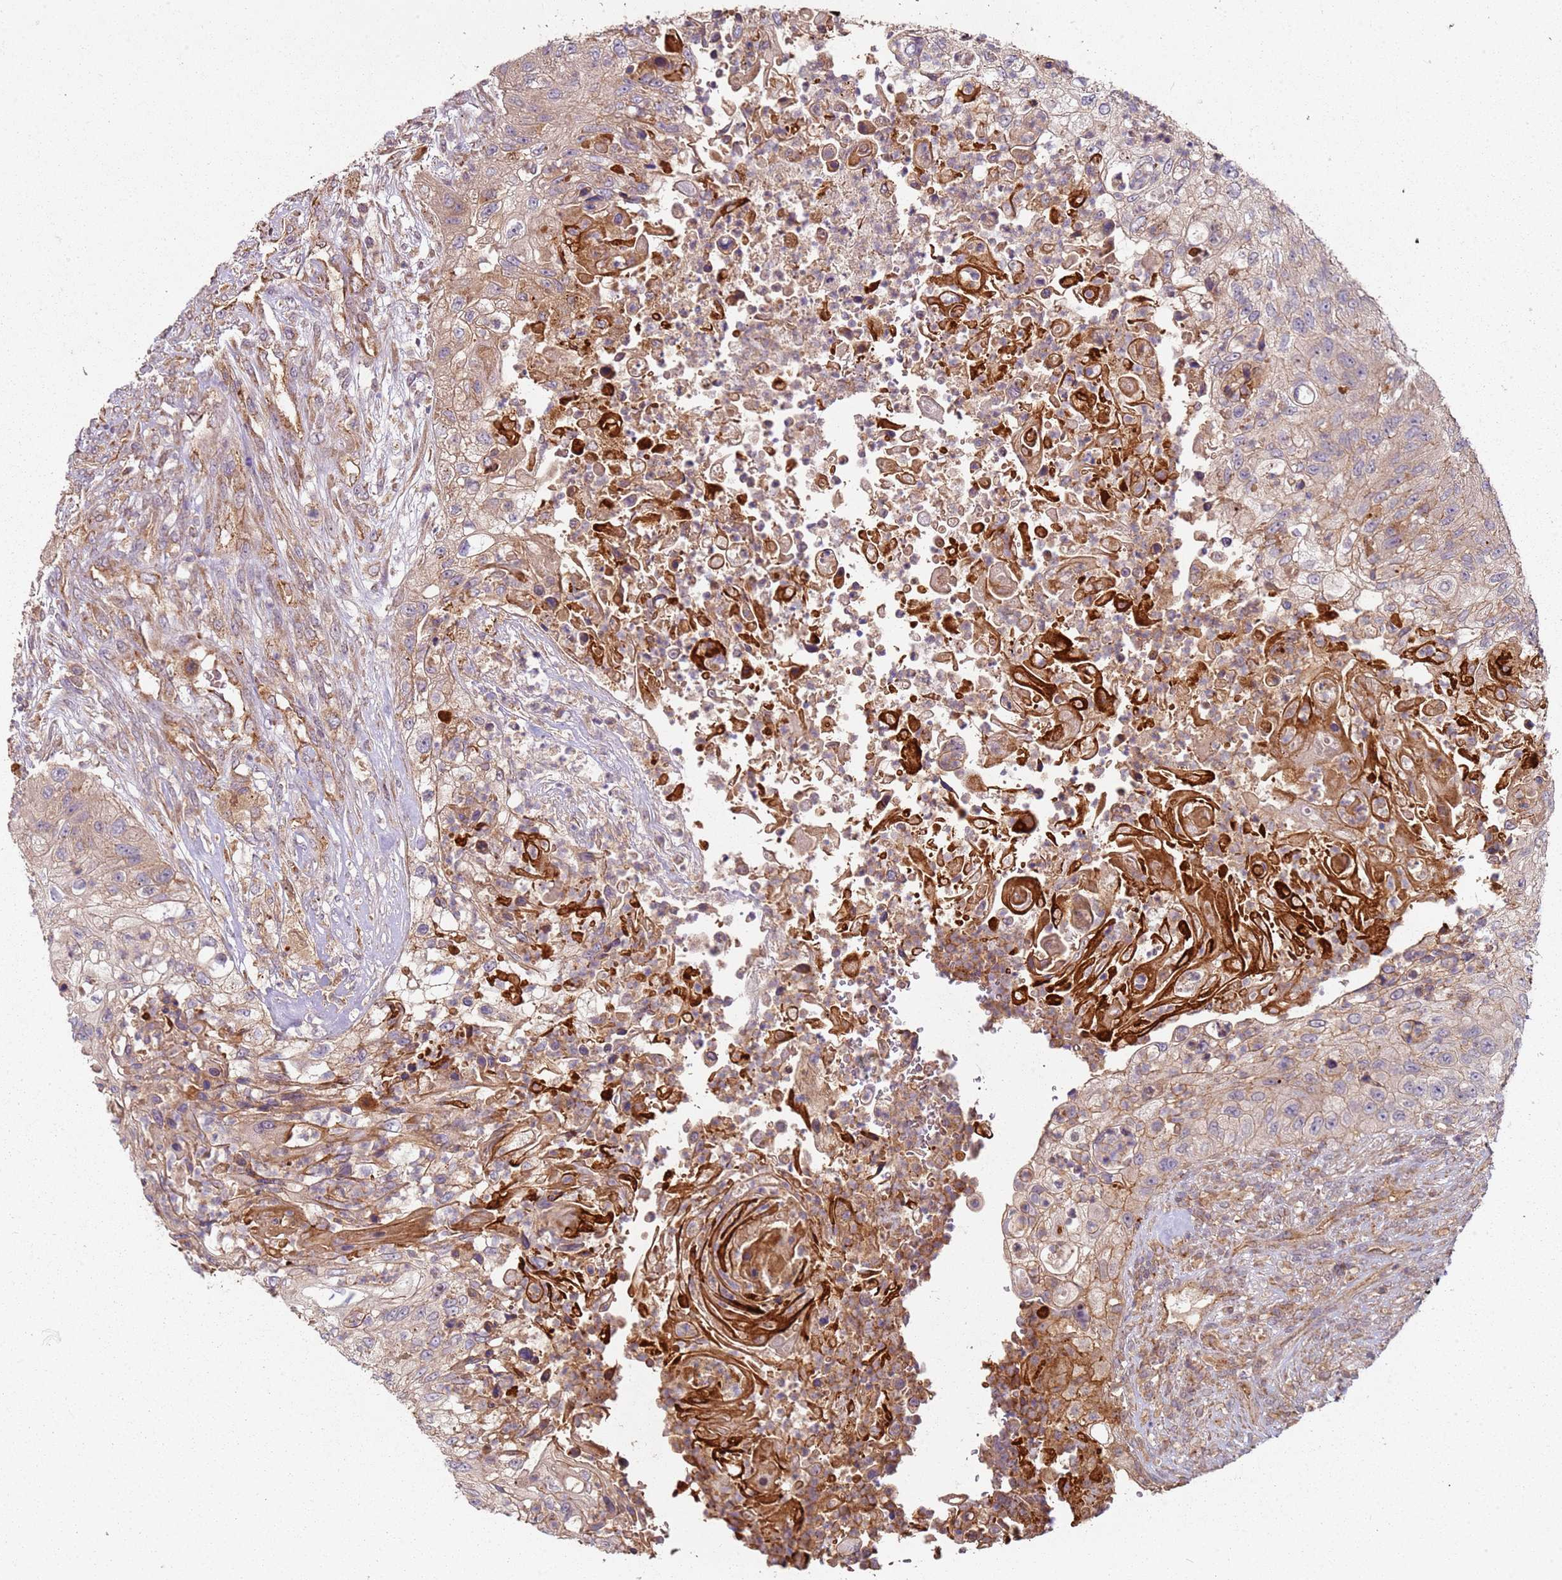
{"staining": {"intensity": "weak", "quantity": ">75%", "location": "cytoplasmic/membranous"}, "tissue": "urothelial cancer", "cell_type": "Tumor cells", "image_type": "cancer", "snomed": [{"axis": "morphology", "description": "Urothelial carcinoma, High grade"}, {"axis": "topography", "description": "Urinary bladder"}], "caption": "Human urothelial carcinoma (high-grade) stained with a protein marker displays weak staining in tumor cells.", "gene": "SCGB2B2", "patient": {"sex": "female", "age": 60}}